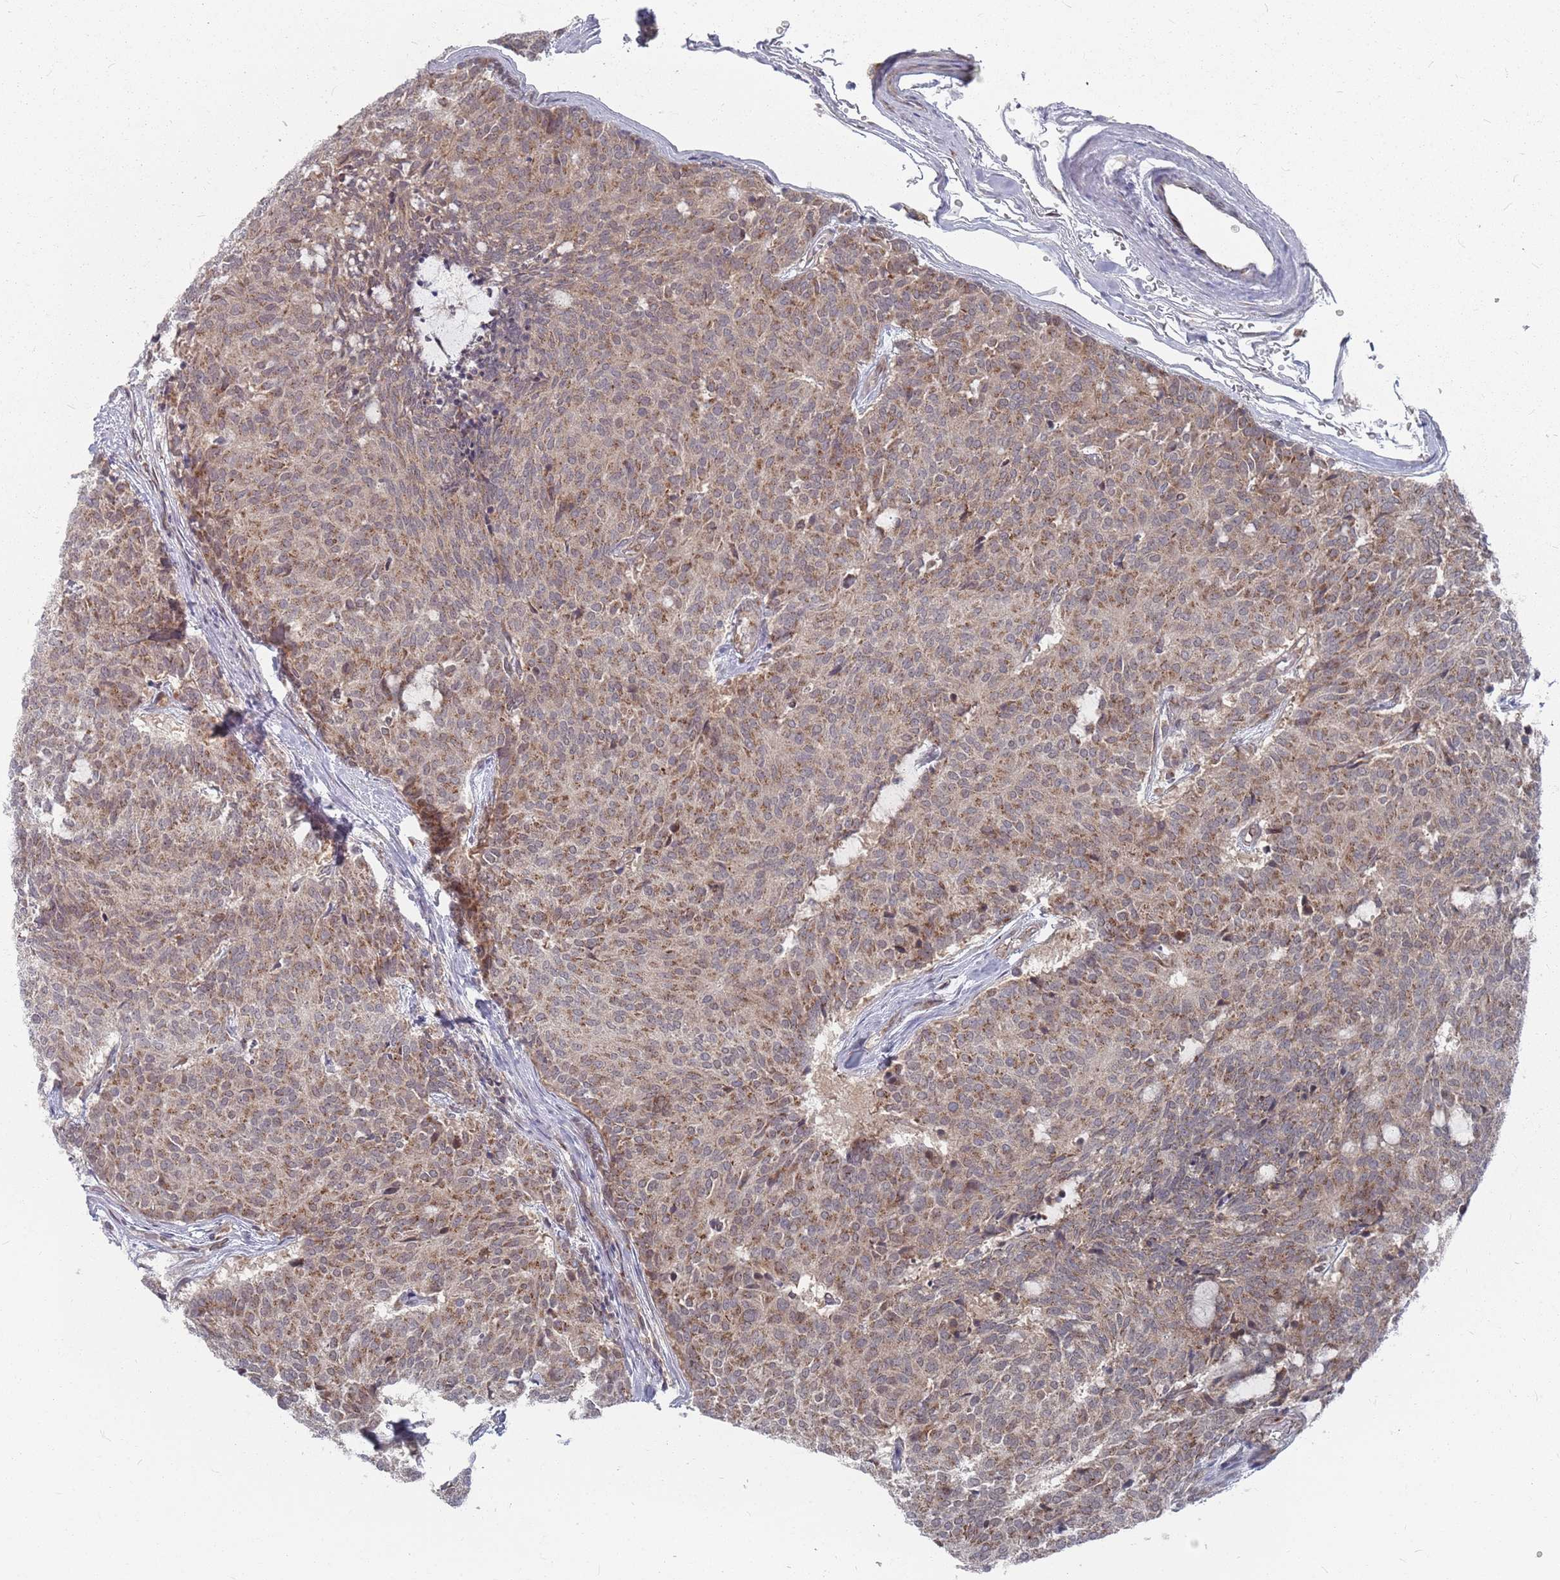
{"staining": {"intensity": "moderate", "quantity": ">75%", "location": "cytoplasmic/membranous"}, "tissue": "carcinoid", "cell_type": "Tumor cells", "image_type": "cancer", "snomed": [{"axis": "morphology", "description": "Carcinoid, malignant, NOS"}, {"axis": "topography", "description": "Pancreas"}], "caption": "High-magnification brightfield microscopy of carcinoid (malignant) stained with DAB (3,3'-diaminobenzidine) (brown) and counterstained with hematoxylin (blue). tumor cells exhibit moderate cytoplasmic/membranous expression is appreciated in about>75% of cells.", "gene": "FMO4", "patient": {"sex": "female", "age": 54}}